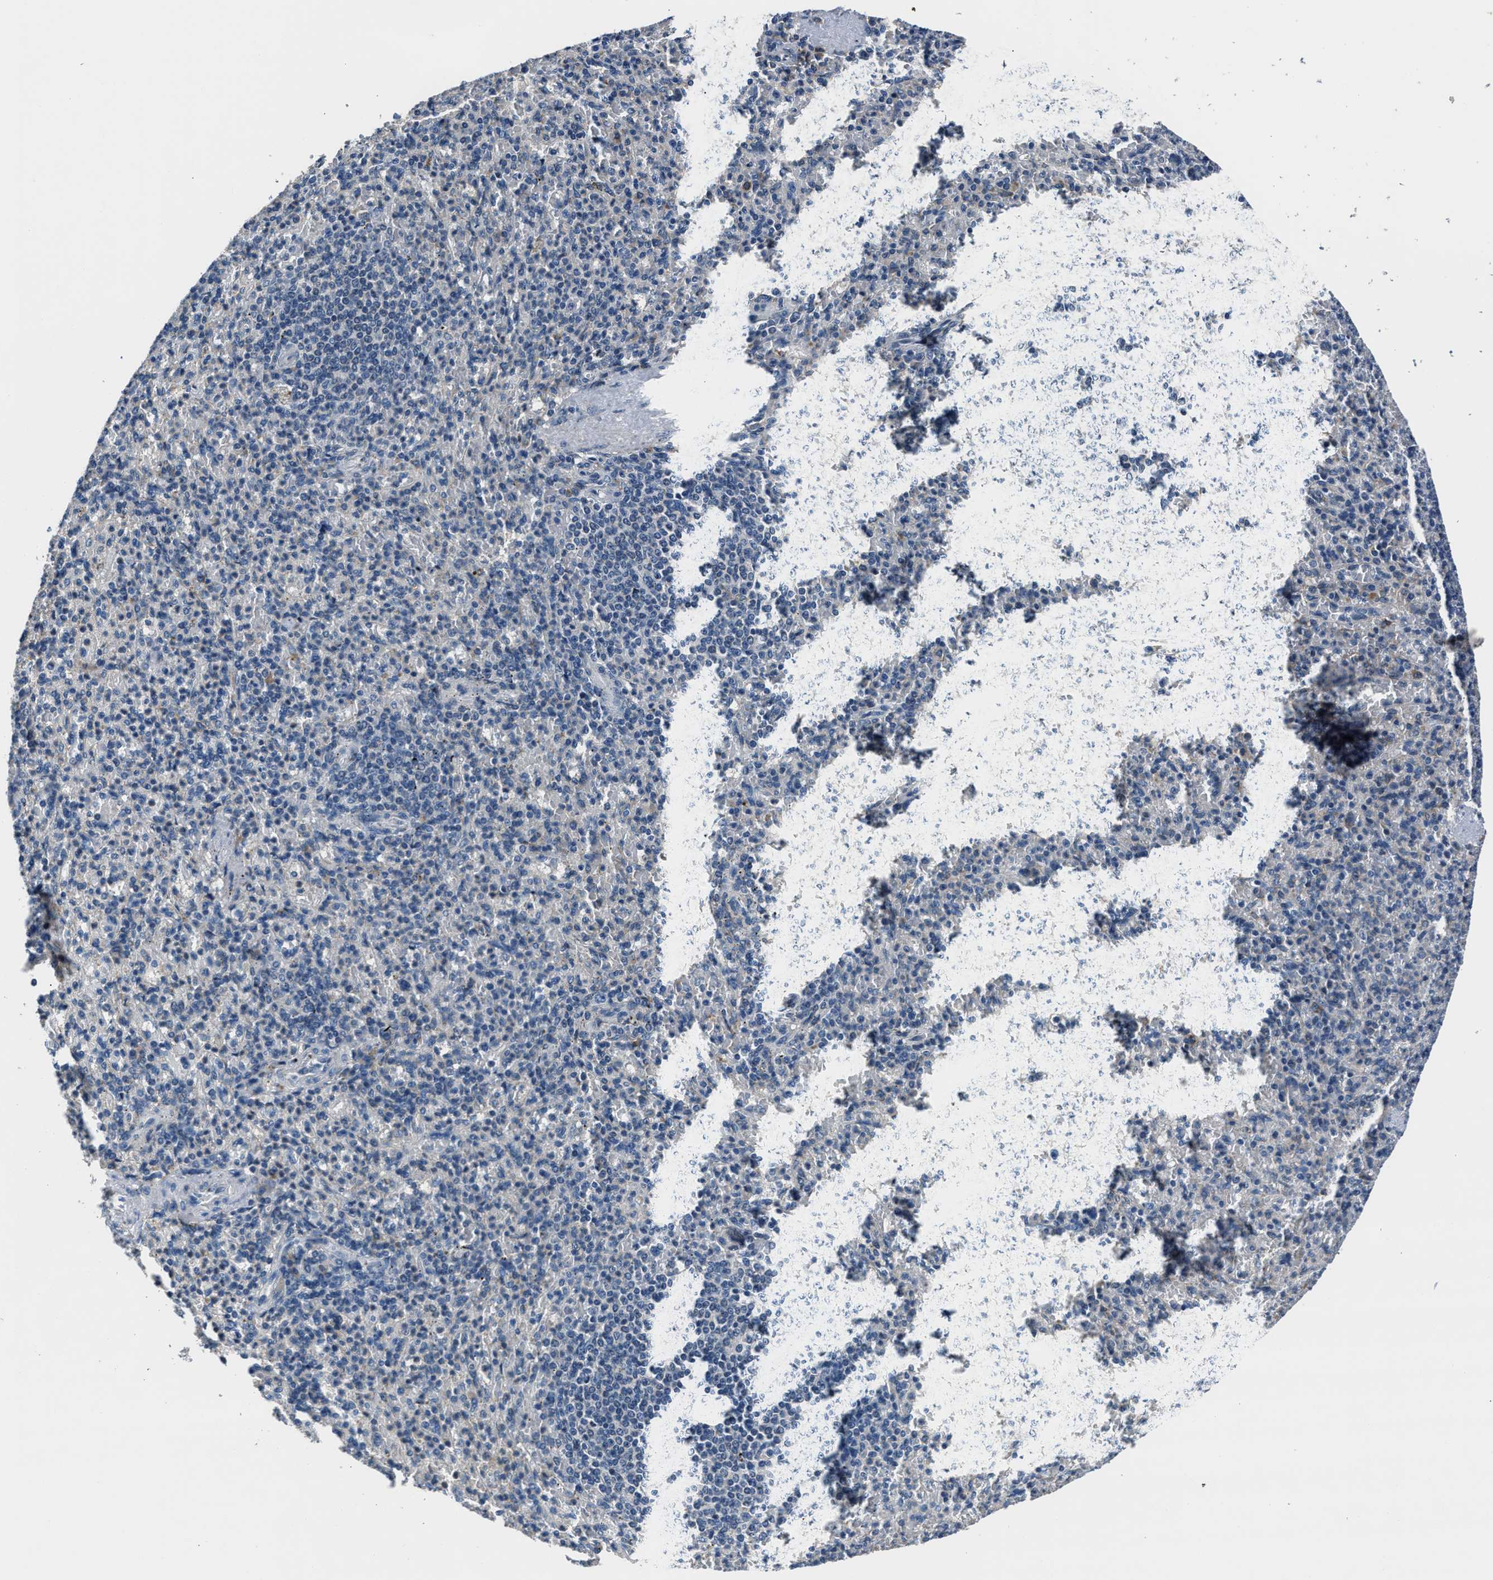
{"staining": {"intensity": "negative", "quantity": "none", "location": "none"}, "tissue": "spleen", "cell_type": "Cells in red pulp", "image_type": "normal", "snomed": [{"axis": "morphology", "description": "Normal tissue, NOS"}, {"axis": "topography", "description": "Spleen"}], "caption": "IHC of benign spleen reveals no positivity in cells in red pulp.", "gene": "DNAJC24", "patient": {"sex": "female", "age": 74}}